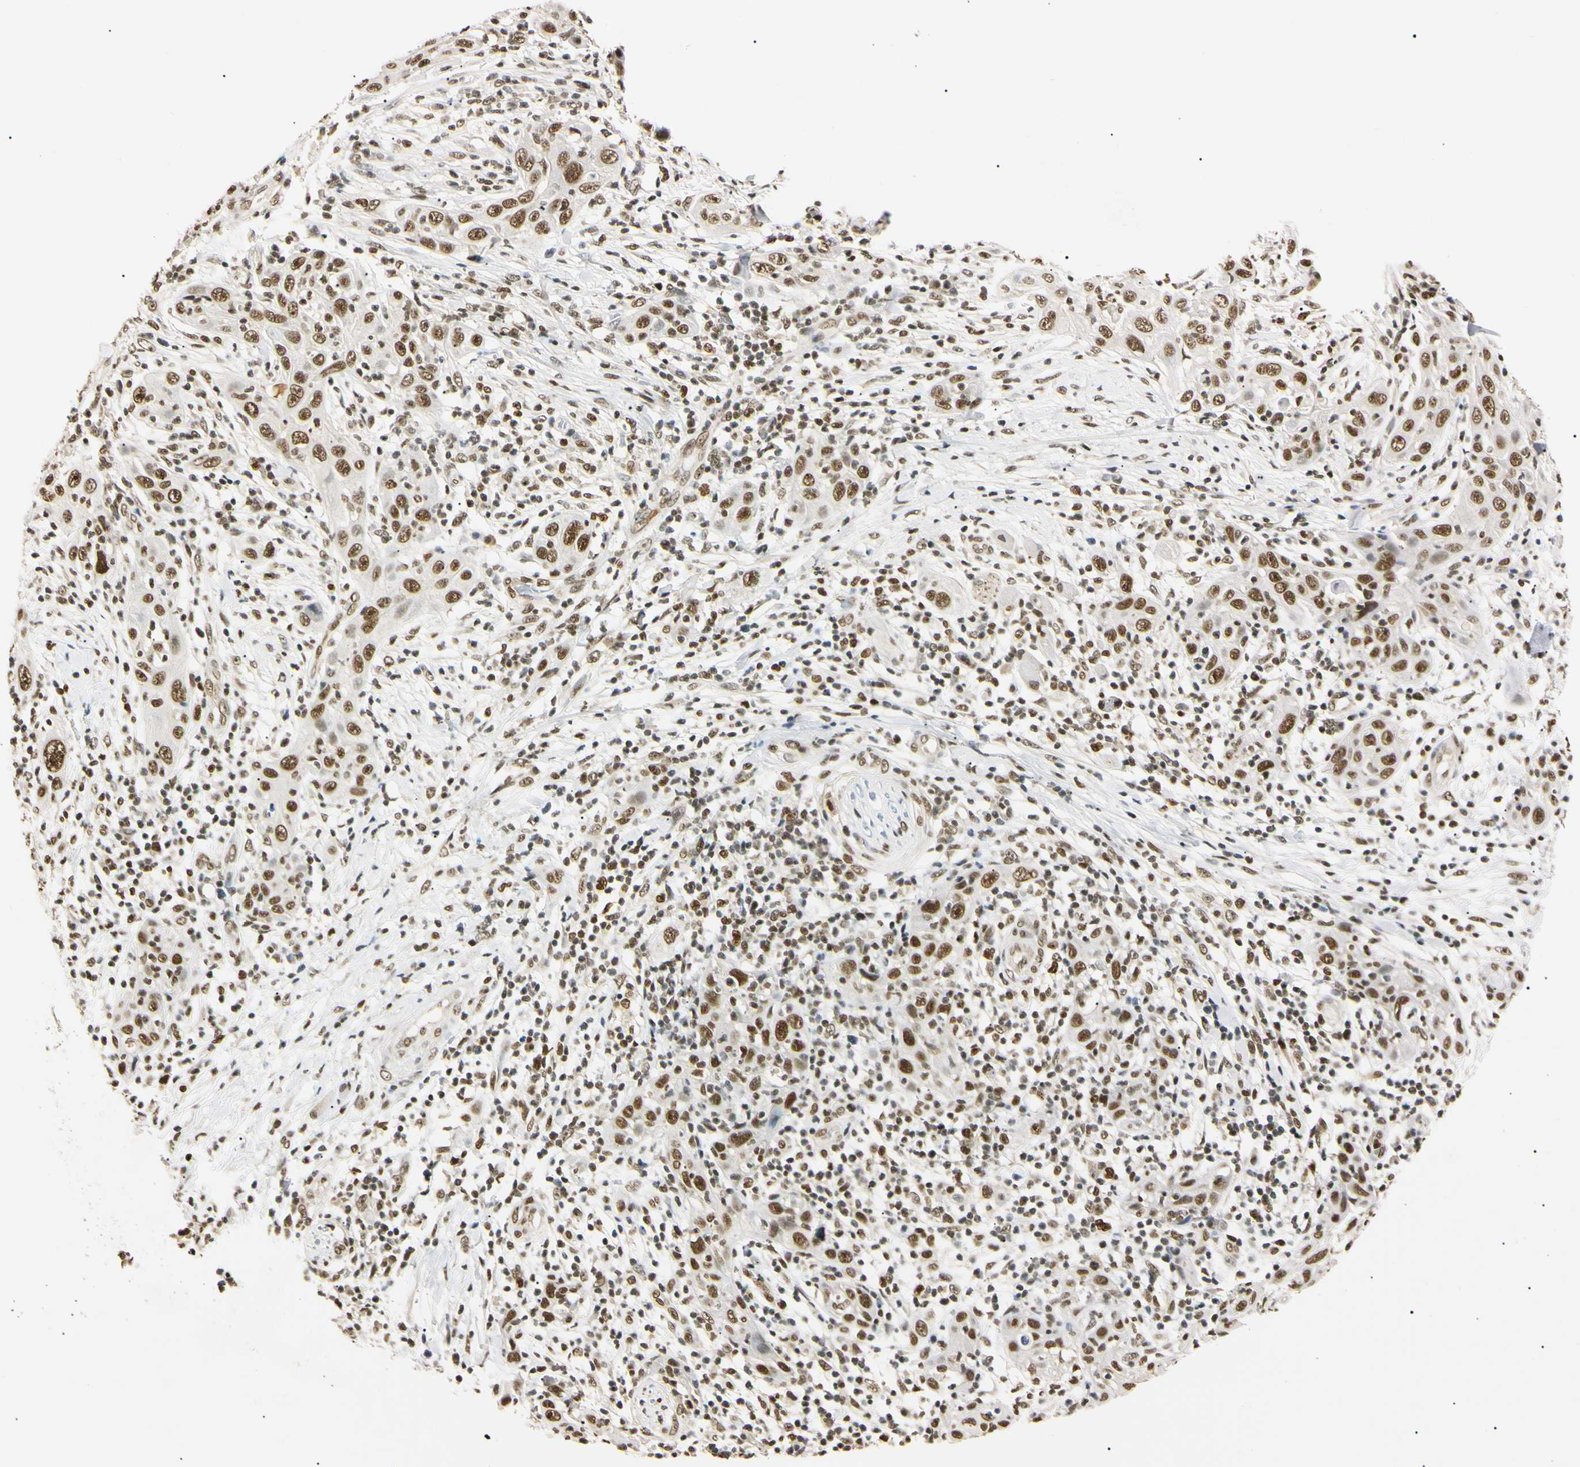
{"staining": {"intensity": "strong", "quantity": ">75%", "location": "nuclear"}, "tissue": "skin cancer", "cell_type": "Tumor cells", "image_type": "cancer", "snomed": [{"axis": "morphology", "description": "Squamous cell carcinoma, NOS"}, {"axis": "topography", "description": "Skin"}], "caption": "High-power microscopy captured an IHC micrograph of skin cancer, revealing strong nuclear expression in about >75% of tumor cells.", "gene": "SMARCA5", "patient": {"sex": "female", "age": 88}}